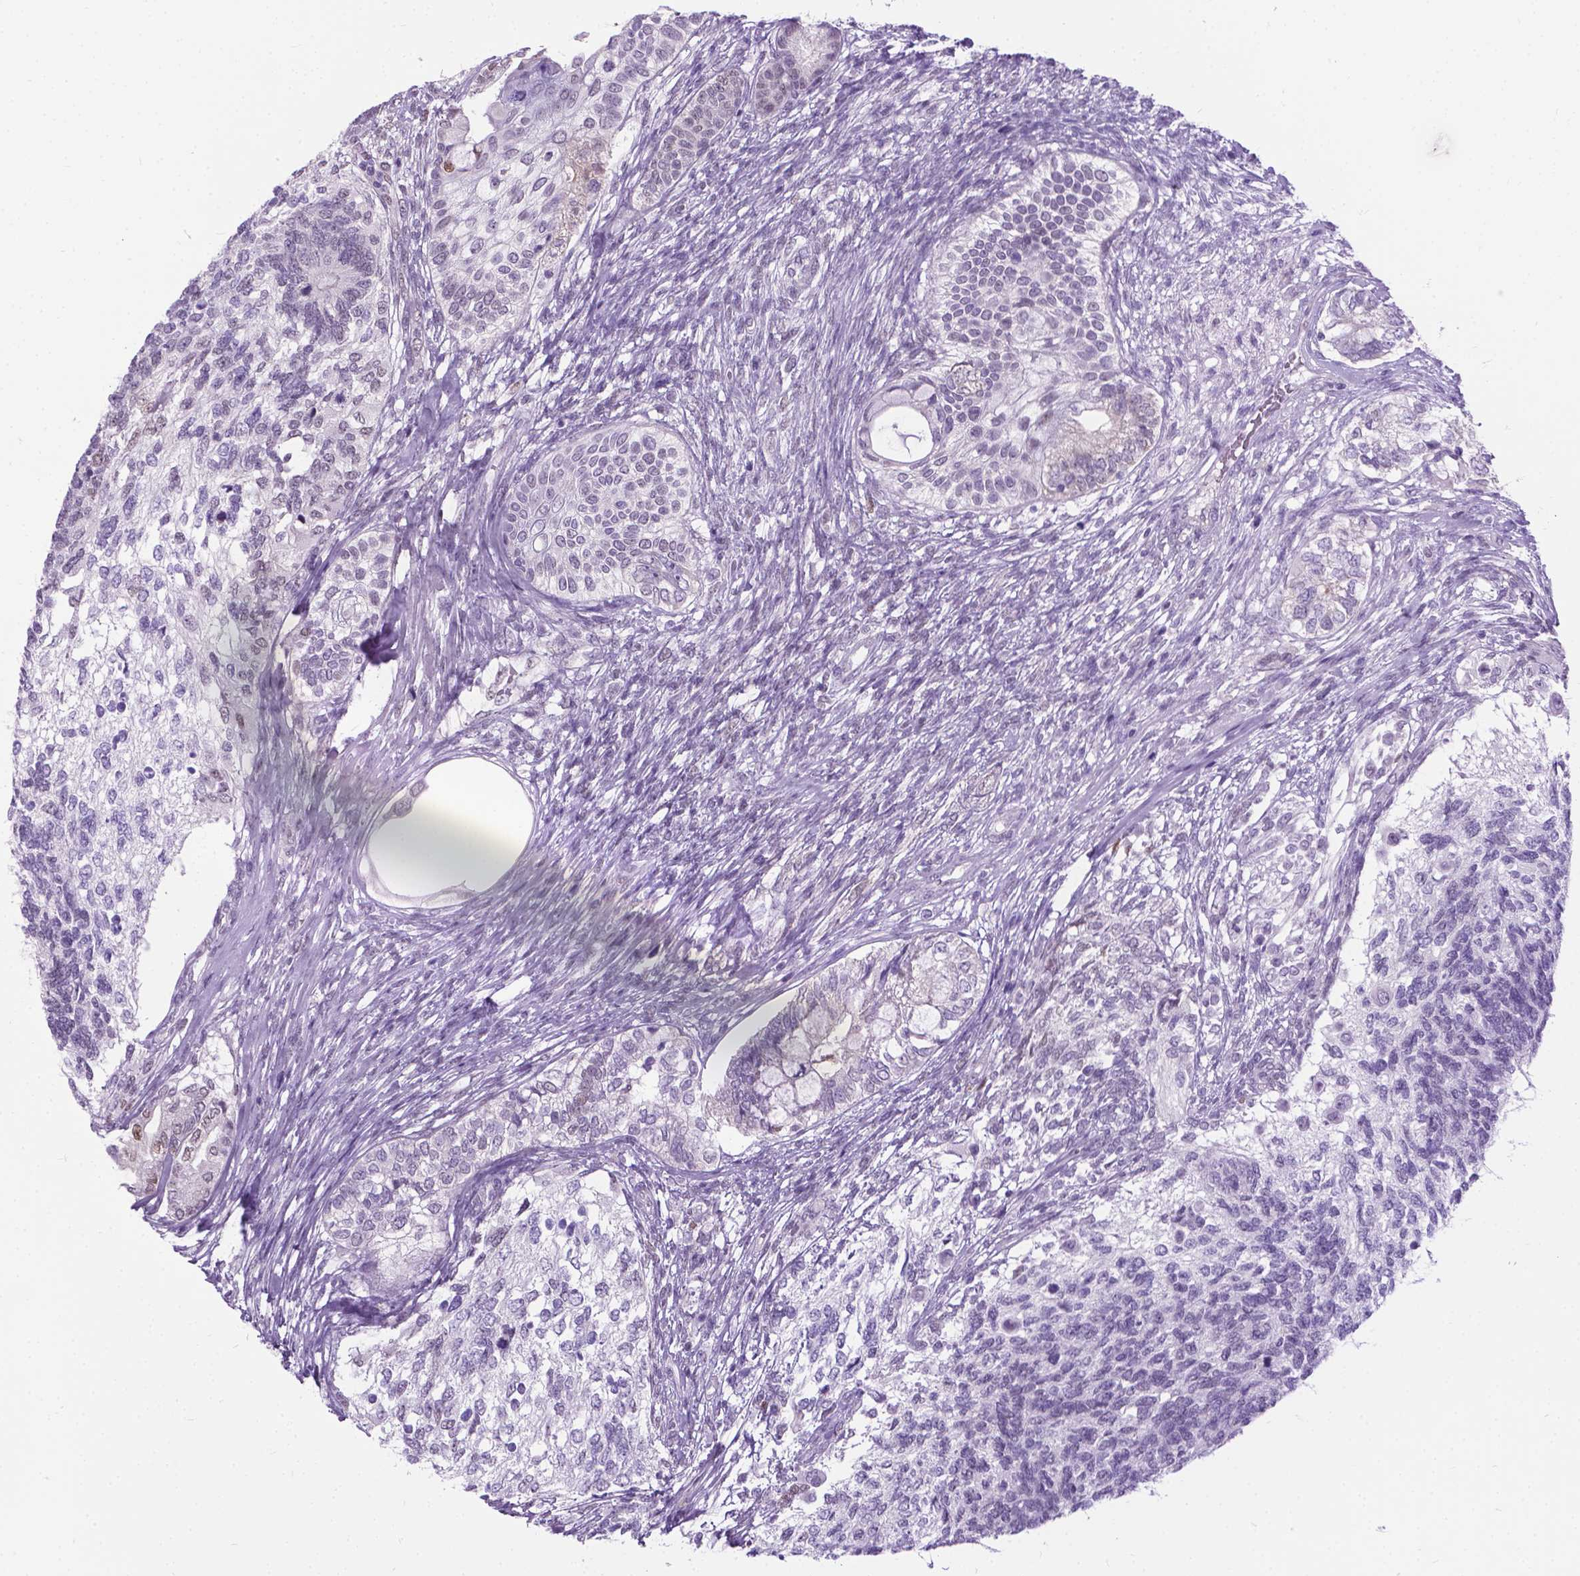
{"staining": {"intensity": "negative", "quantity": "none", "location": "none"}, "tissue": "testis cancer", "cell_type": "Tumor cells", "image_type": "cancer", "snomed": [{"axis": "morphology", "description": "Seminoma, NOS"}, {"axis": "morphology", "description": "Carcinoma, Embryonal, NOS"}, {"axis": "topography", "description": "Testis"}], "caption": "Tumor cells are negative for brown protein staining in seminoma (testis). (Brightfield microscopy of DAB immunohistochemistry at high magnification).", "gene": "APCDD1L", "patient": {"sex": "male", "age": 41}}